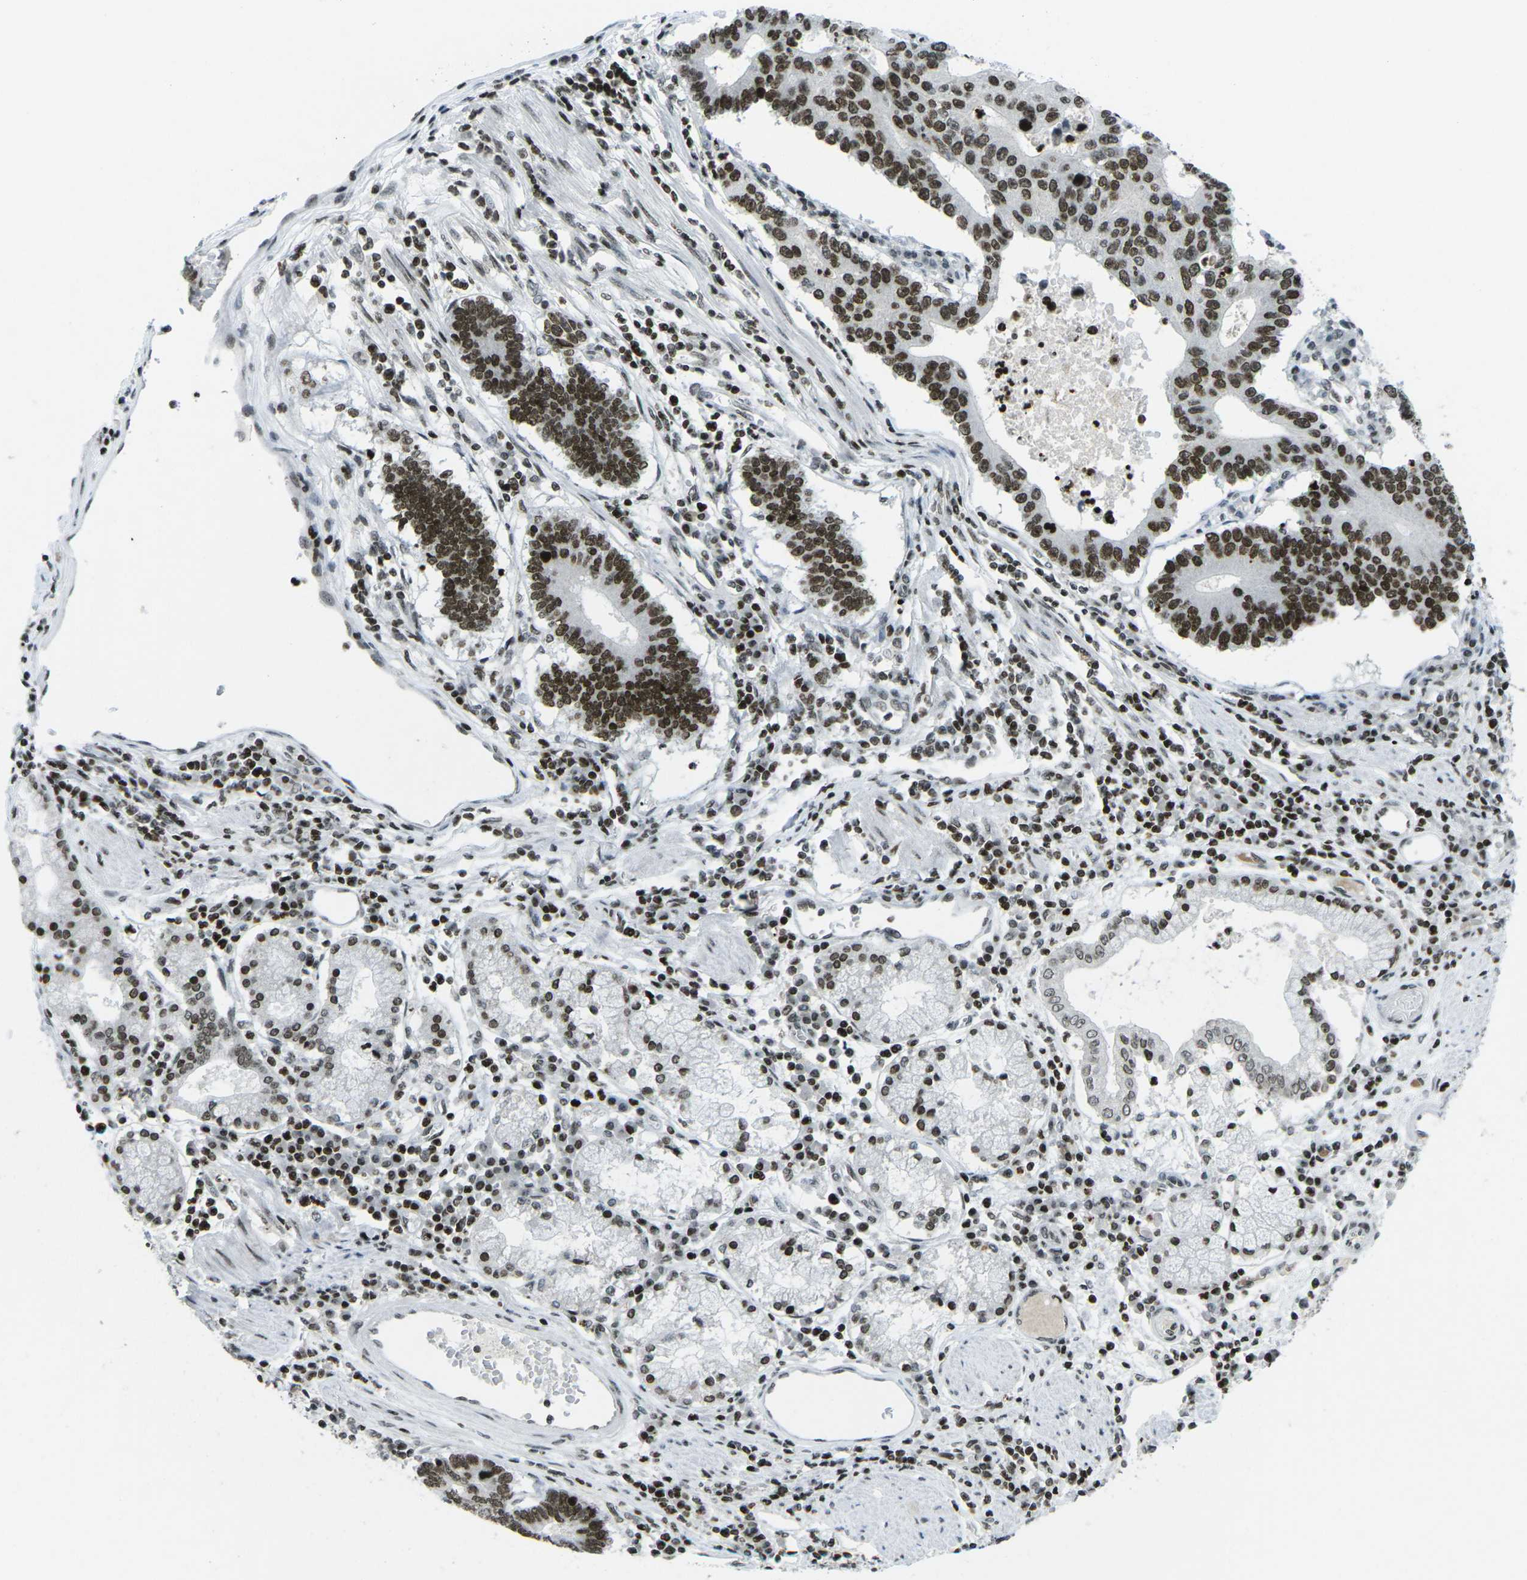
{"staining": {"intensity": "strong", "quantity": ">75%", "location": "nuclear"}, "tissue": "stomach cancer", "cell_type": "Tumor cells", "image_type": "cancer", "snomed": [{"axis": "morphology", "description": "Adenocarcinoma, NOS"}, {"axis": "topography", "description": "Stomach"}], "caption": "Tumor cells demonstrate high levels of strong nuclear expression in about >75% of cells in human adenocarcinoma (stomach). (Stains: DAB (3,3'-diaminobenzidine) in brown, nuclei in blue, Microscopy: brightfield microscopy at high magnification).", "gene": "EME1", "patient": {"sex": "male", "age": 59}}